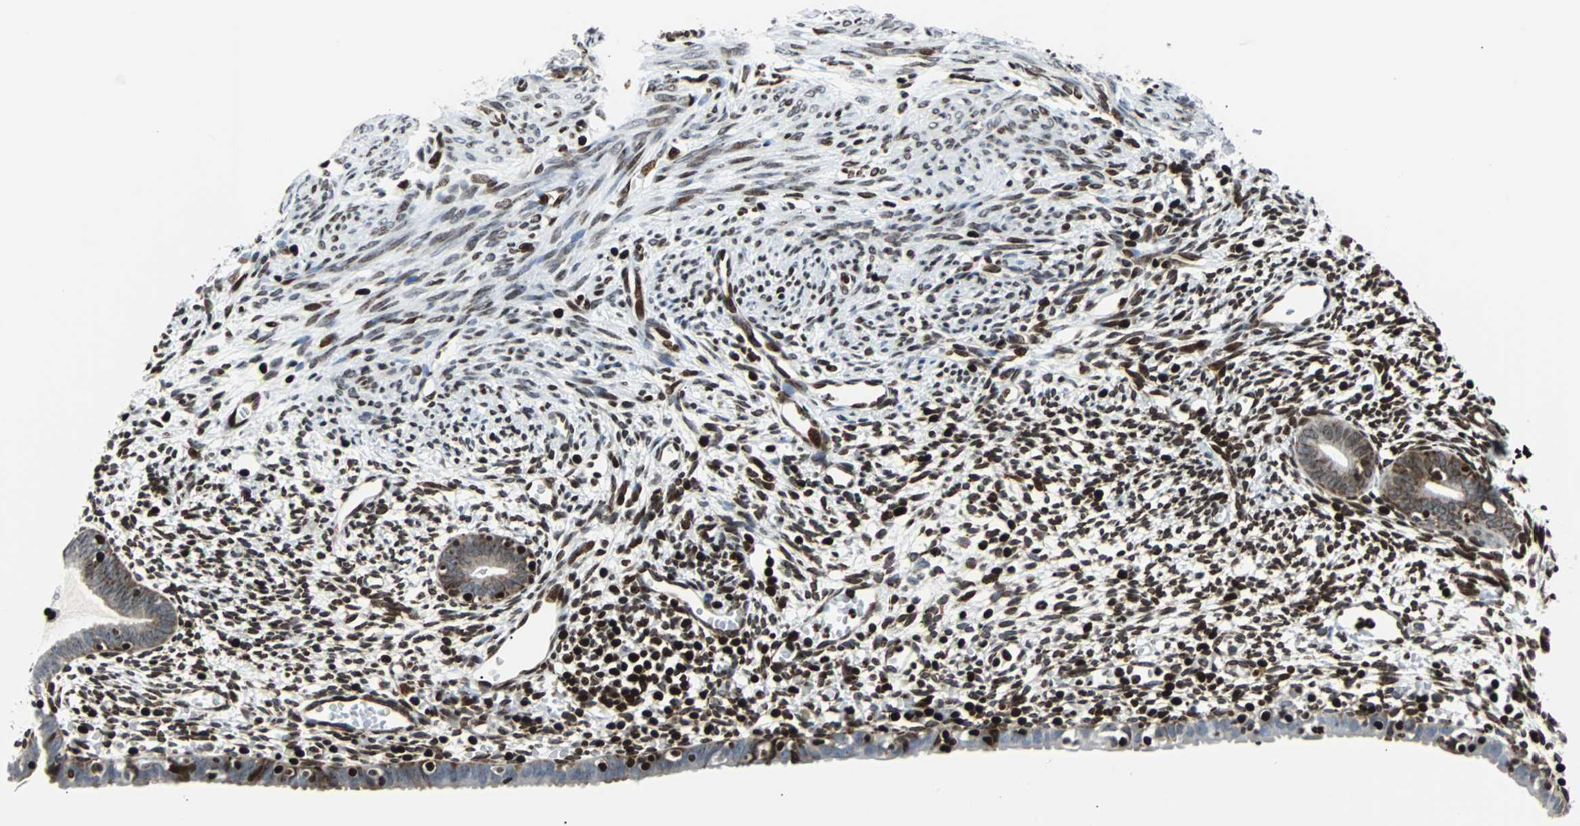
{"staining": {"intensity": "strong", "quantity": "25%-75%", "location": "nuclear"}, "tissue": "endometrium", "cell_type": "Cells in endometrial stroma", "image_type": "normal", "snomed": [{"axis": "morphology", "description": "Normal tissue, NOS"}, {"axis": "morphology", "description": "Atrophy, NOS"}, {"axis": "topography", "description": "Uterus"}, {"axis": "topography", "description": "Endometrium"}], "caption": "Immunohistochemistry (IHC) image of unremarkable endometrium: endometrium stained using IHC demonstrates high levels of strong protein expression localized specifically in the nuclear of cells in endometrial stroma, appearing as a nuclear brown color.", "gene": "ZNF131", "patient": {"sex": "female", "age": 68}}